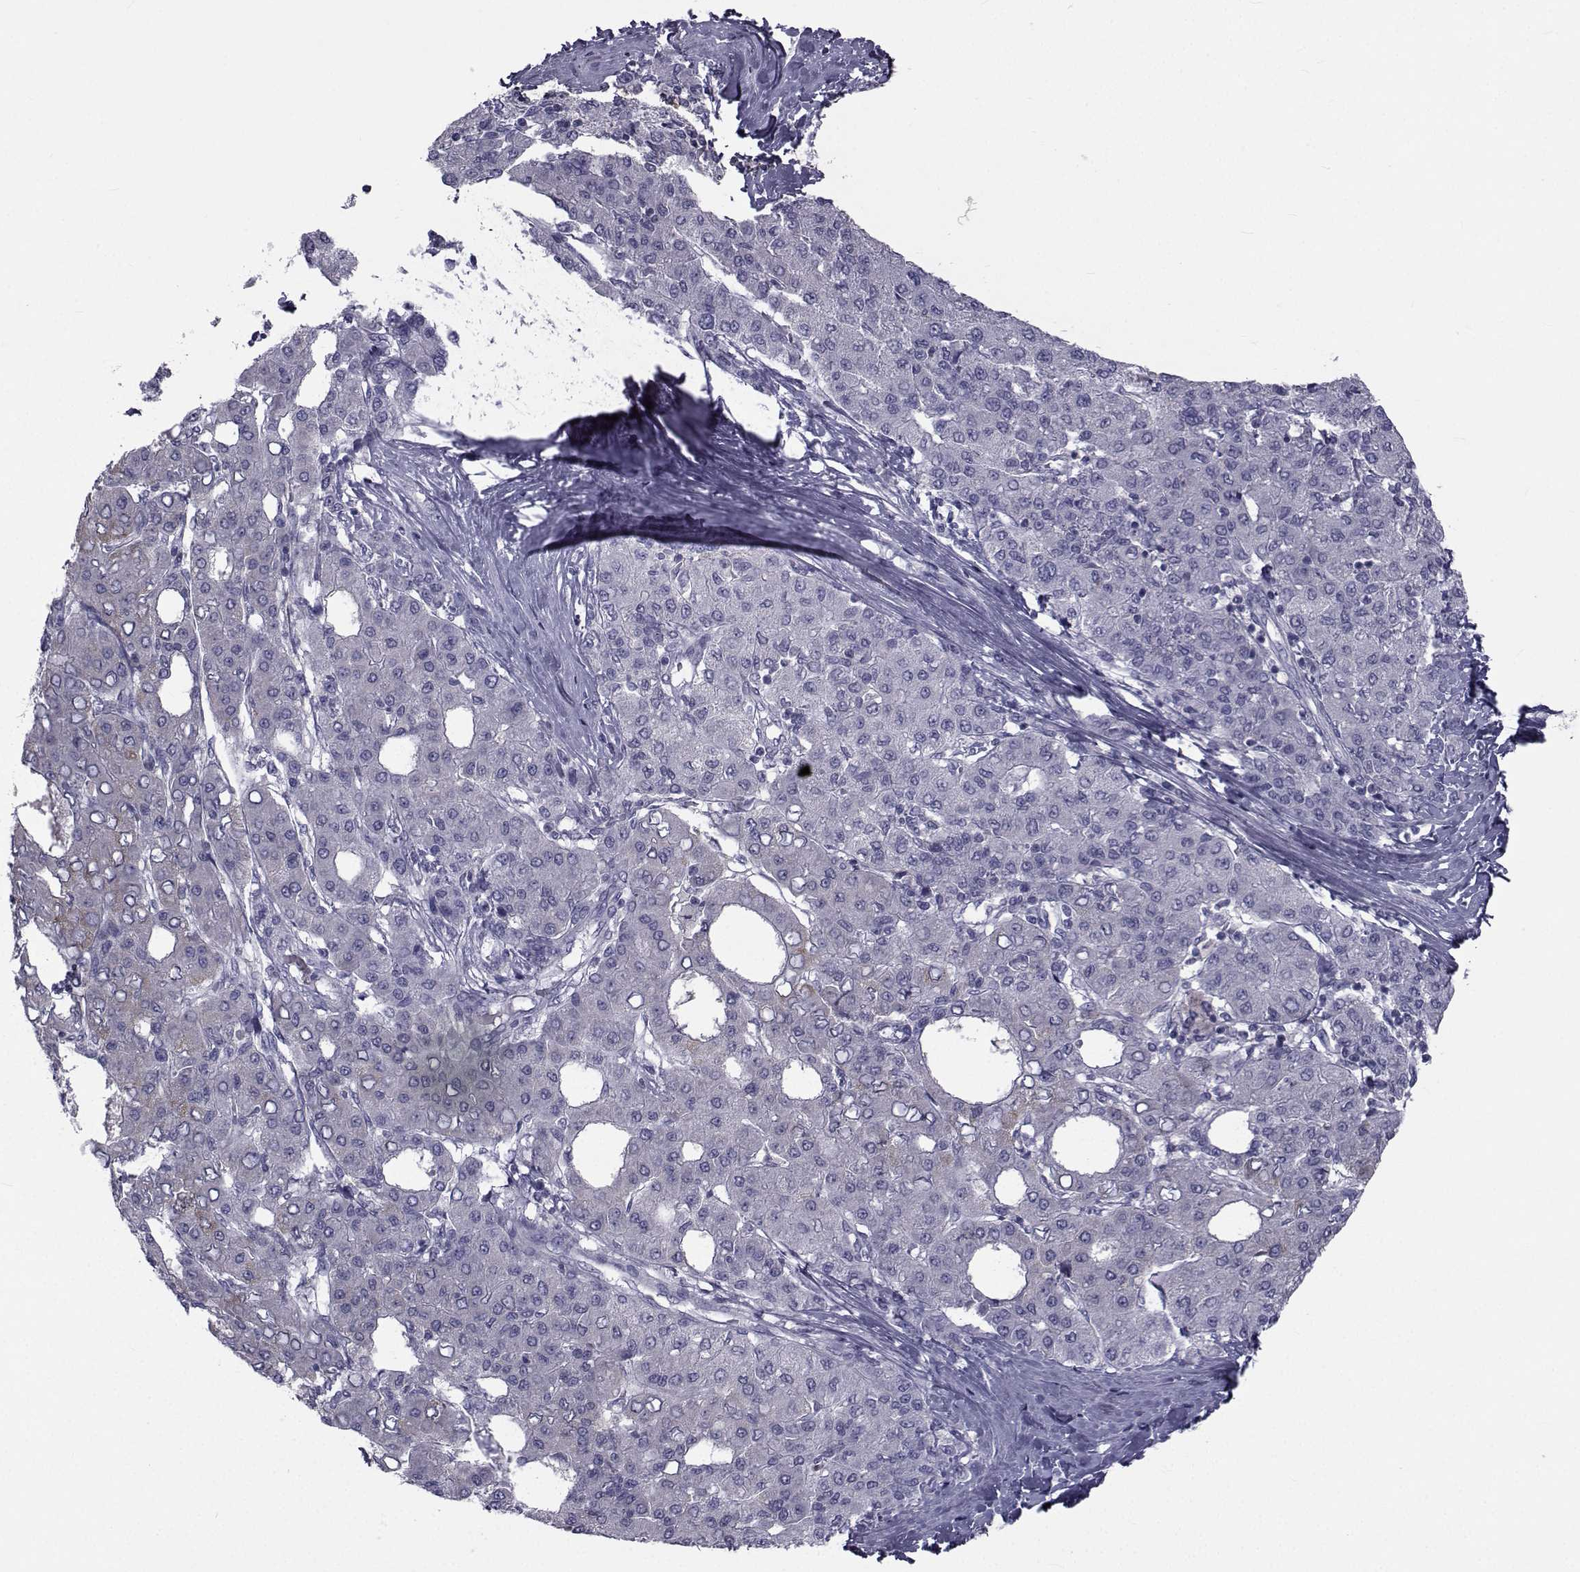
{"staining": {"intensity": "negative", "quantity": "none", "location": "none"}, "tissue": "liver cancer", "cell_type": "Tumor cells", "image_type": "cancer", "snomed": [{"axis": "morphology", "description": "Carcinoma, Hepatocellular, NOS"}, {"axis": "topography", "description": "Liver"}], "caption": "High power microscopy histopathology image of an immunohistochemistry histopathology image of liver hepatocellular carcinoma, revealing no significant expression in tumor cells.", "gene": "FDXR", "patient": {"sex": "male", "age": 65}}